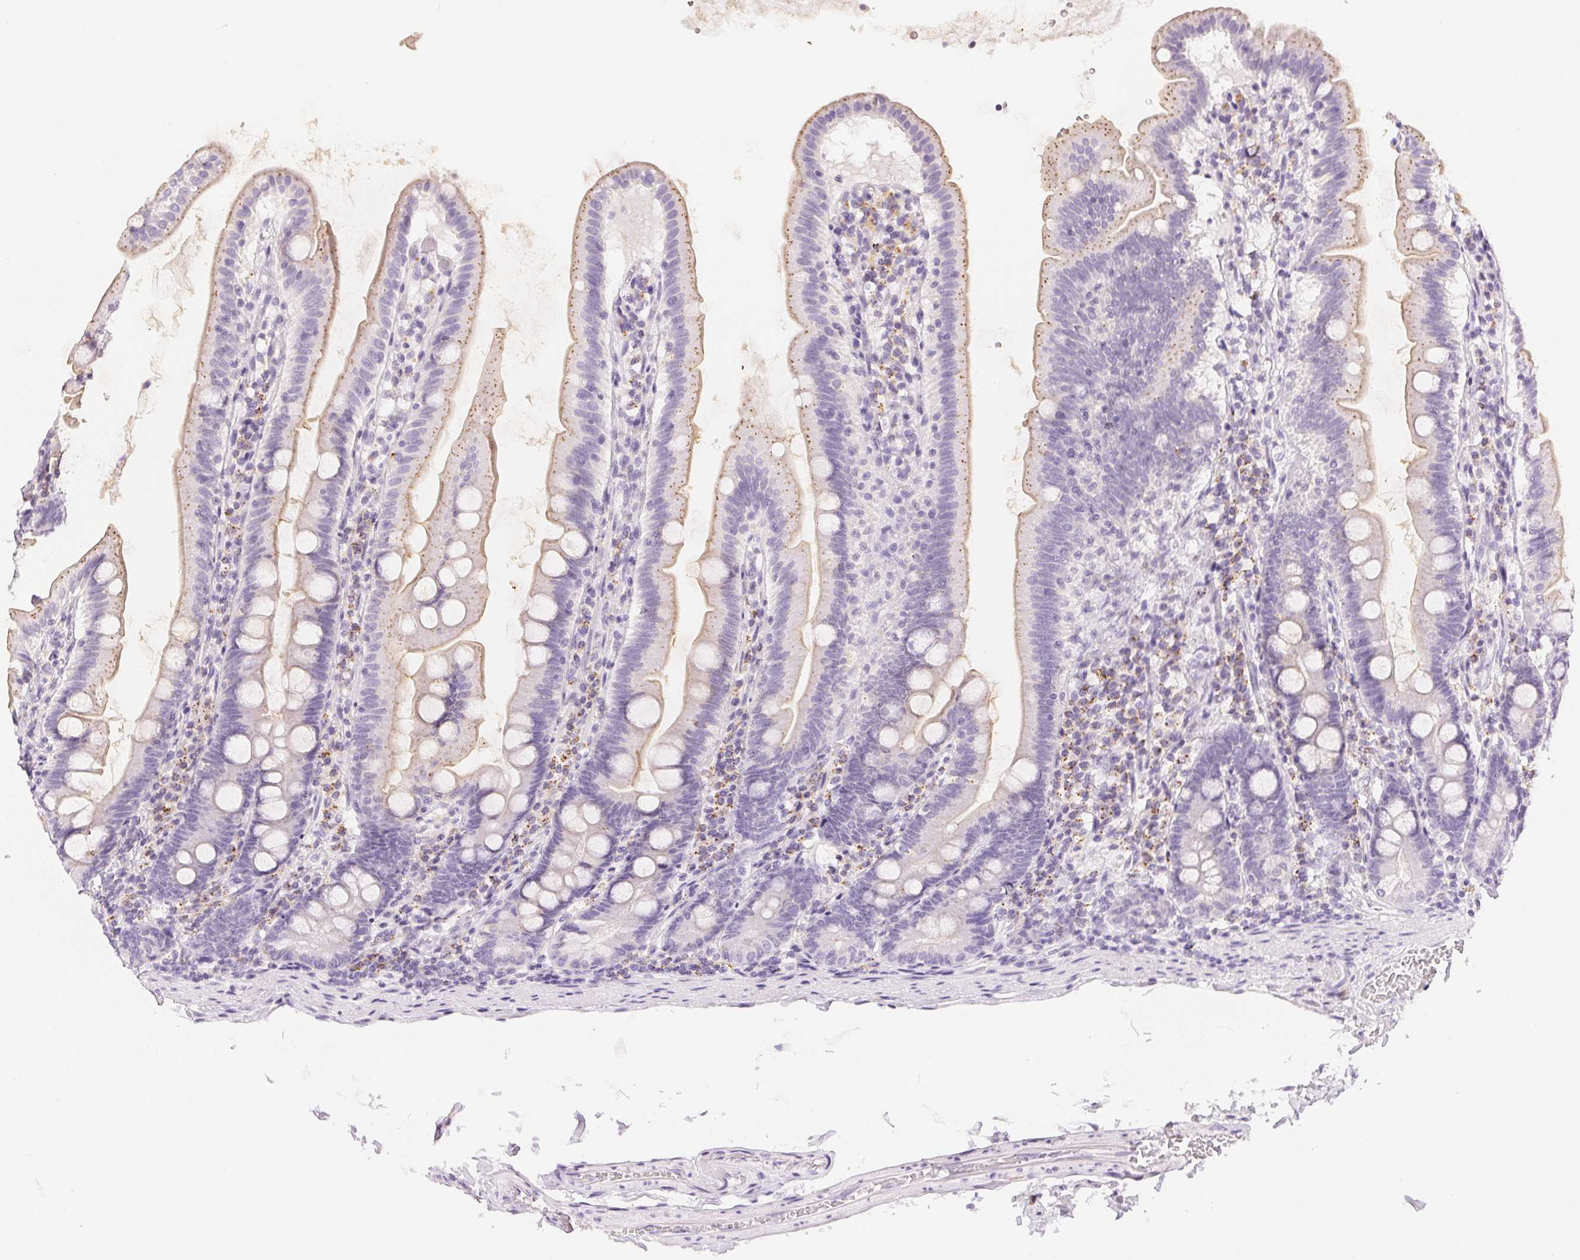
{"staining": {"intensity": "weak", "quantity": "25%-75%", "location": "cytoplasmic/membranous"}, "tissue": "duodenum", "cell_type": "Glandular cells", "image_type": "normal", "snomed": [{"axis": "morphology", "description": "Normal tissue, NOS"}, {"axis": "topography", "description": "Duodenum"}], "caption": "A low amount of weak cytoplasmic/membranous staining is appreciated in about 25%-75% of glandular cells in normal duodenum.", "gene": "SLC5A2", "patient": {"sex": "female", "age": 67}}